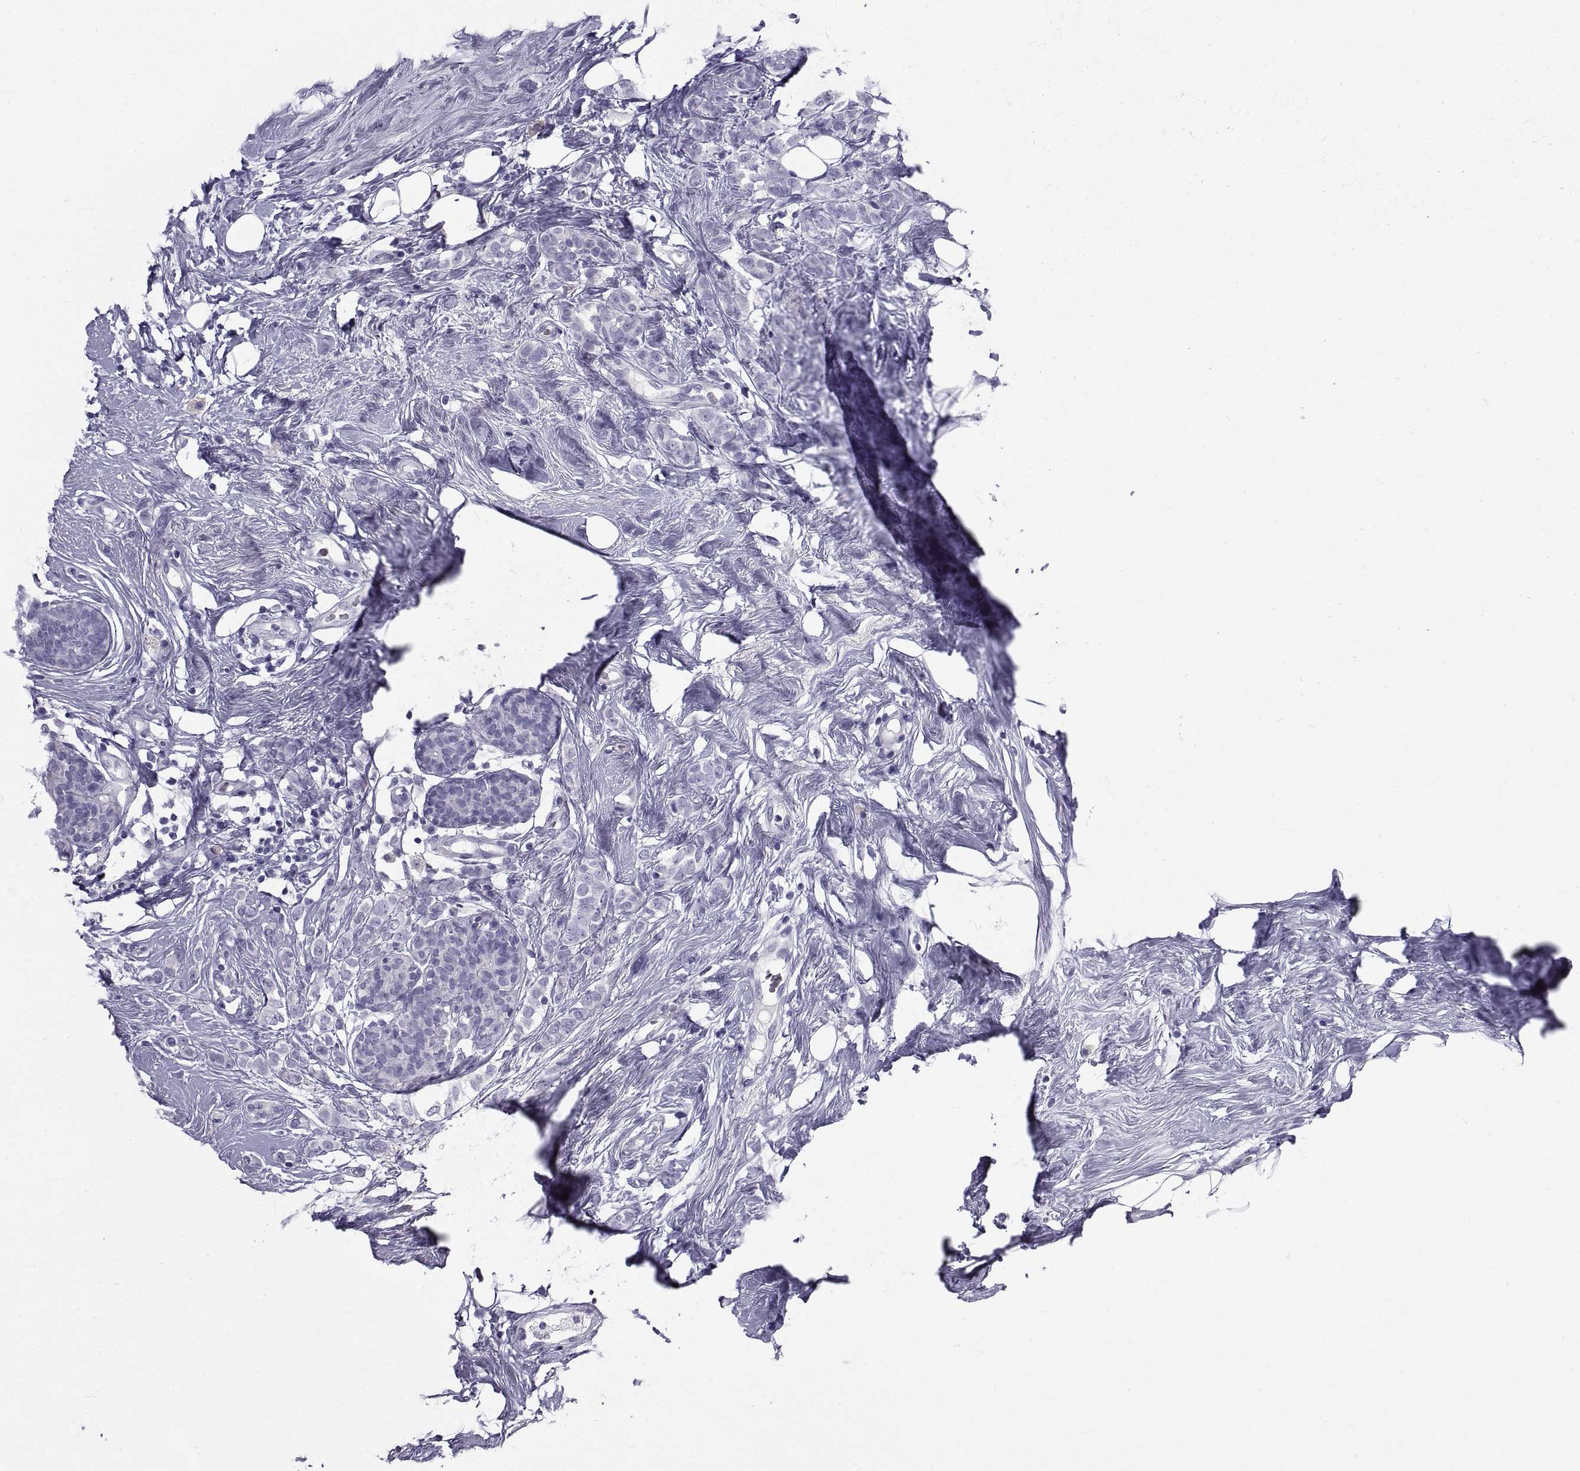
{"staining": {"intensity": "negative", "quantity": "none", "location": "none"}, "tissue": "breast cancer", "cell_type": "Tumor cells", "image_type": "cancer", "snomed": [{"axis": "morphology", "description": "Lobular carcinoma"}, {"axis": "topography", "description": "Breast"}], "caption": "An image of breast lobular carcinoma stained for a protein exhibits no brown staining in tumor cells.", "gene": "NPTX2", "patient": {"sex": "female", "age": 49}}